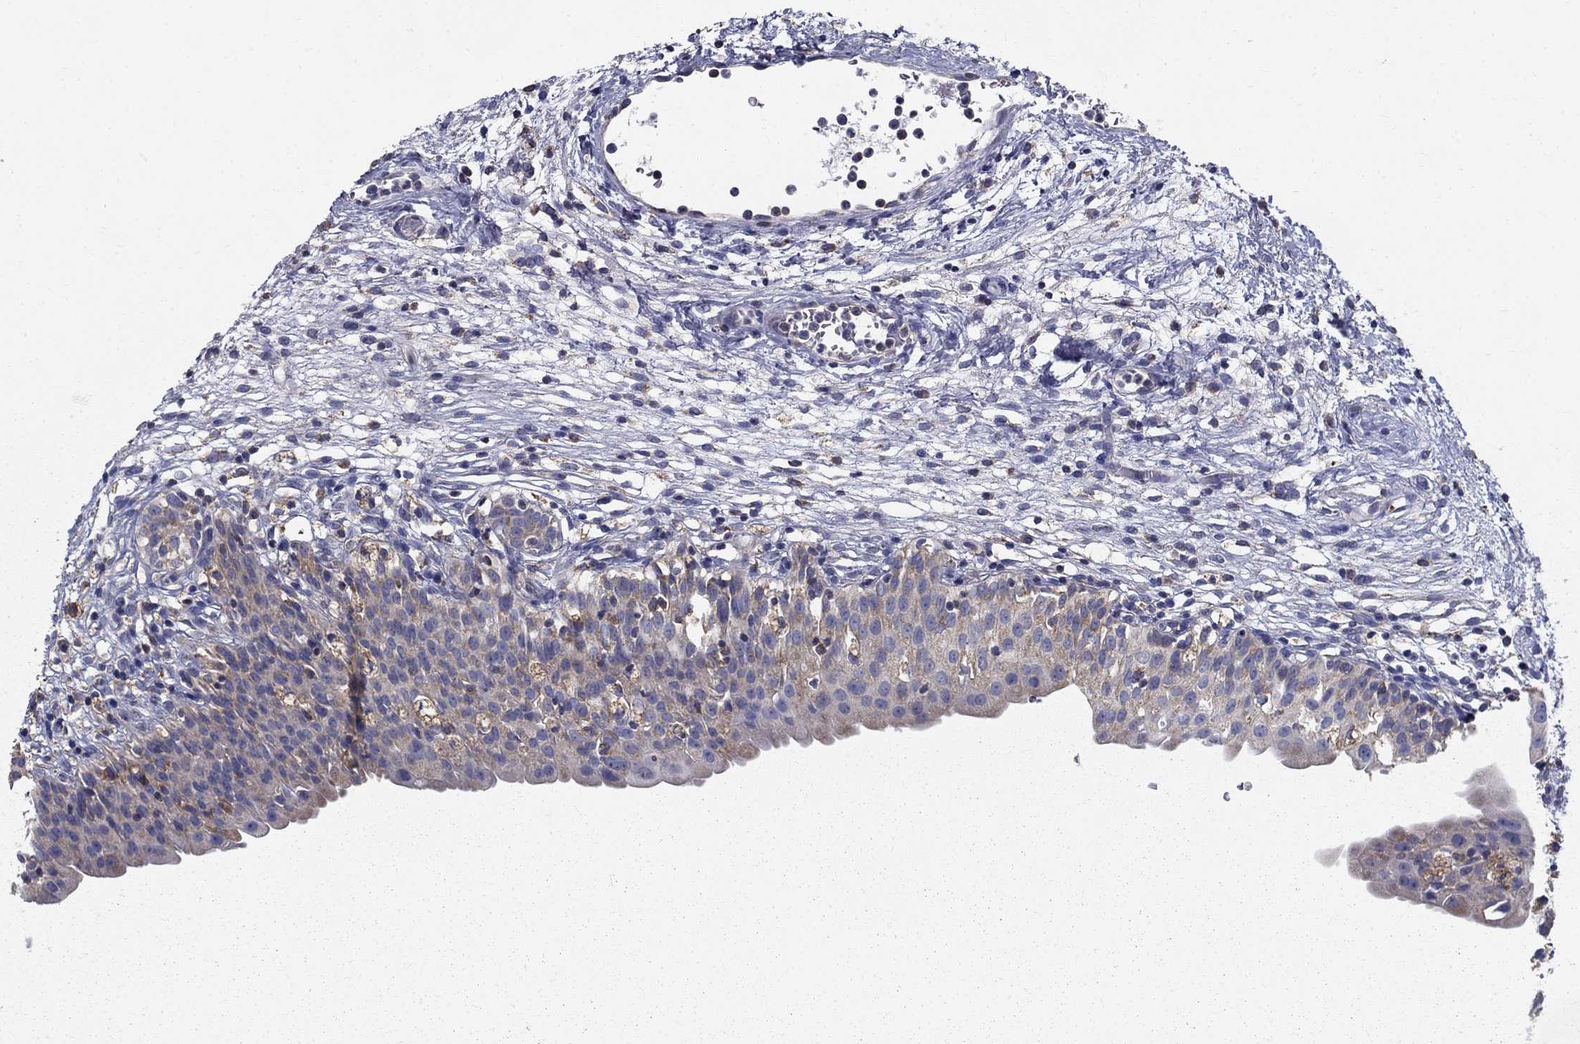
{"staining": {"intensity": "negative", "quantity": "none", "location": "none"}, "tissue": "urinary bladder", "cell_type": "Urothelial cells", "image_type": "normal", "snomed": [{"axis": "morphology", "description": "Normal tissue, NOS"}, {"axis": "topography", "description": "Urinary bladder"}], "caption": "Micrograph shows no significant protein positivity in urothelial cells of benign urinary bladder. Brightfield microscopy of IHC stained with DAB (3,3'-diaminobenzidine) (brown) and hematoxylin (blue), captured at high magnification.", "gene": "NME5", "patient": {"sex": "male", "age": 76}}